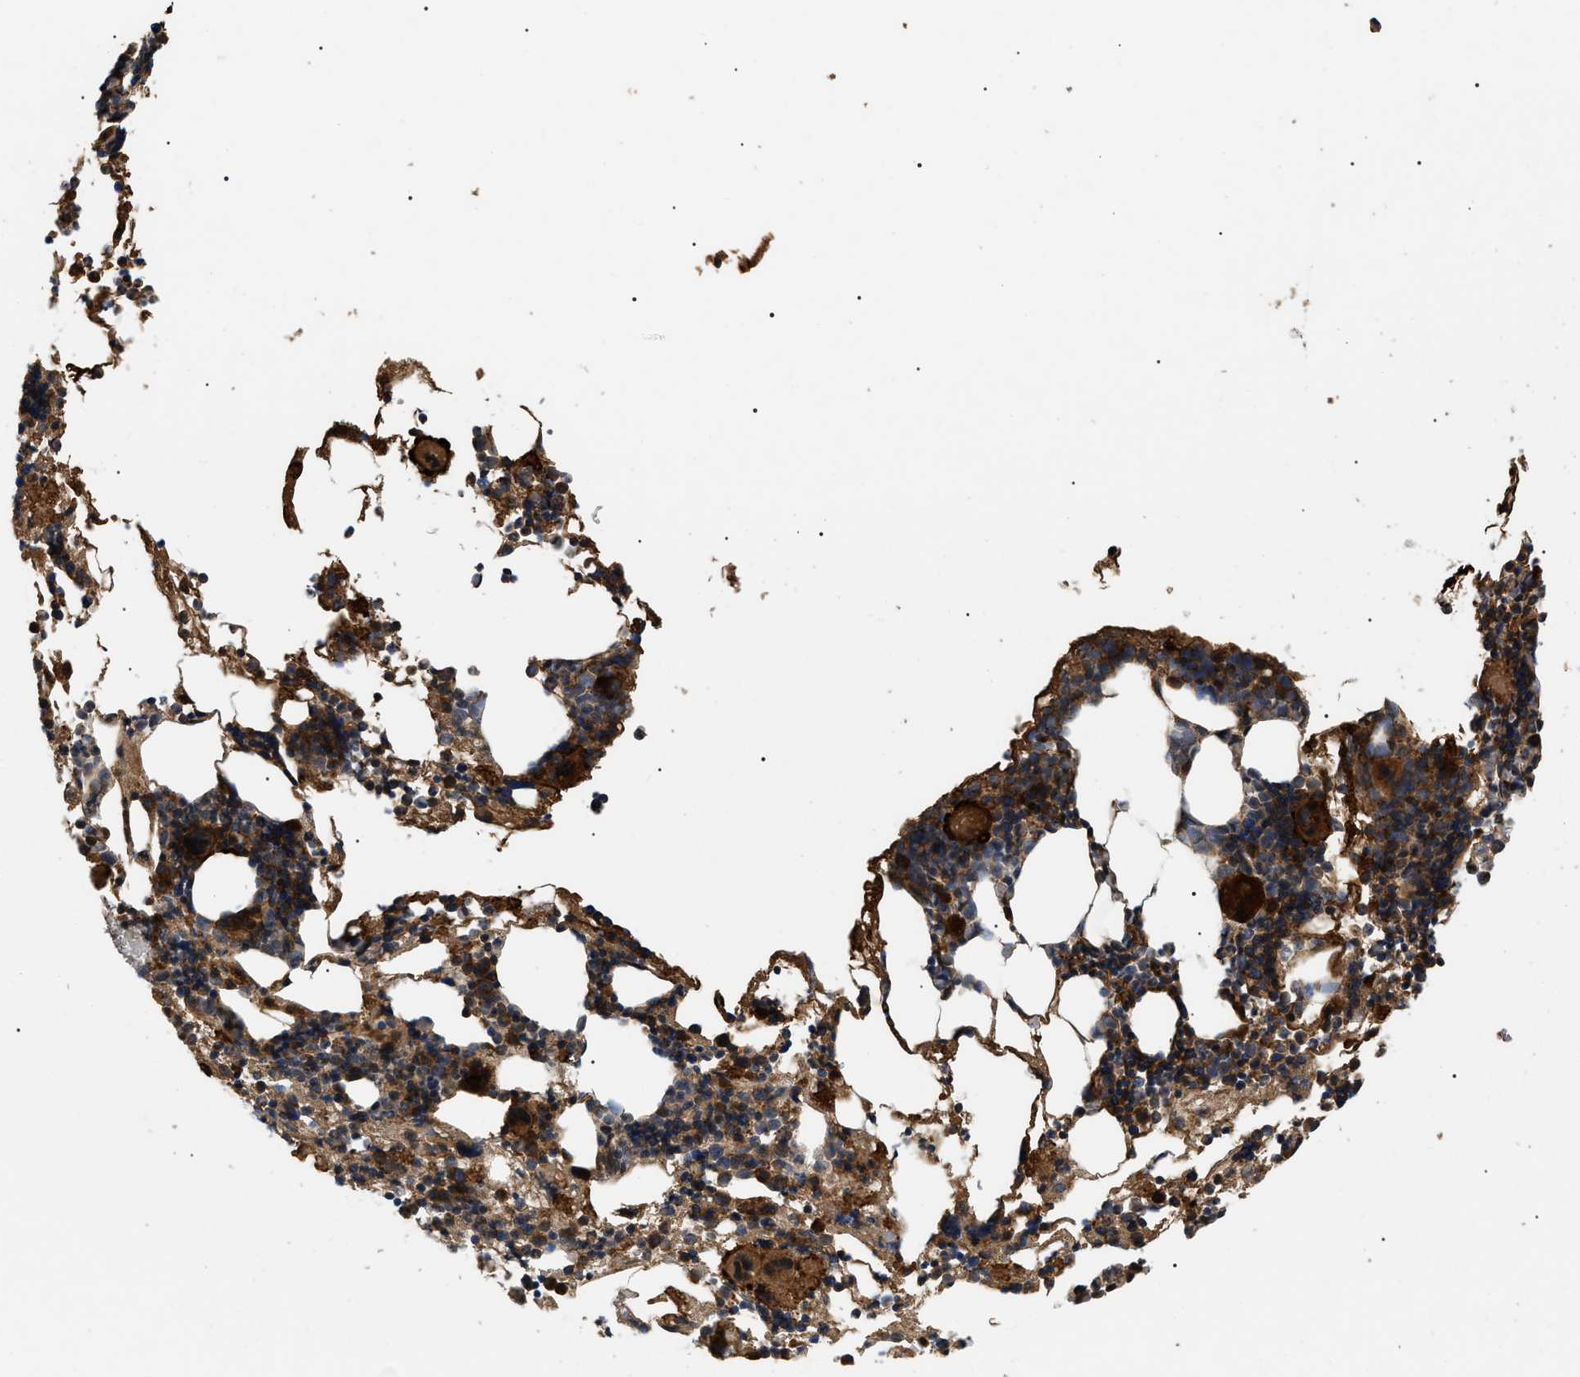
{"staining": {"intensity": "strong", "quantity": "25%-75%", "location": "cytoplasmic/membranous"}, "tissue": "bone marrow", "cell_type": "Hematopoietic cells", "image_type": "normal", "snomed": [{"axis": "morphology", "description": "Normal tissue, NOS"}, {"axis": "morphology", "description": "Inflammation, NOS"}, {"axis": "topography", "description": "Bone marrow"}], "caption": "The immunohistochemical stain highlights strong cytoplasmic/membranous expression in hematopoietic cells of normal bone marrow.", "gene": "ASTL", "patient": {"sex": "female", "age": 64}}